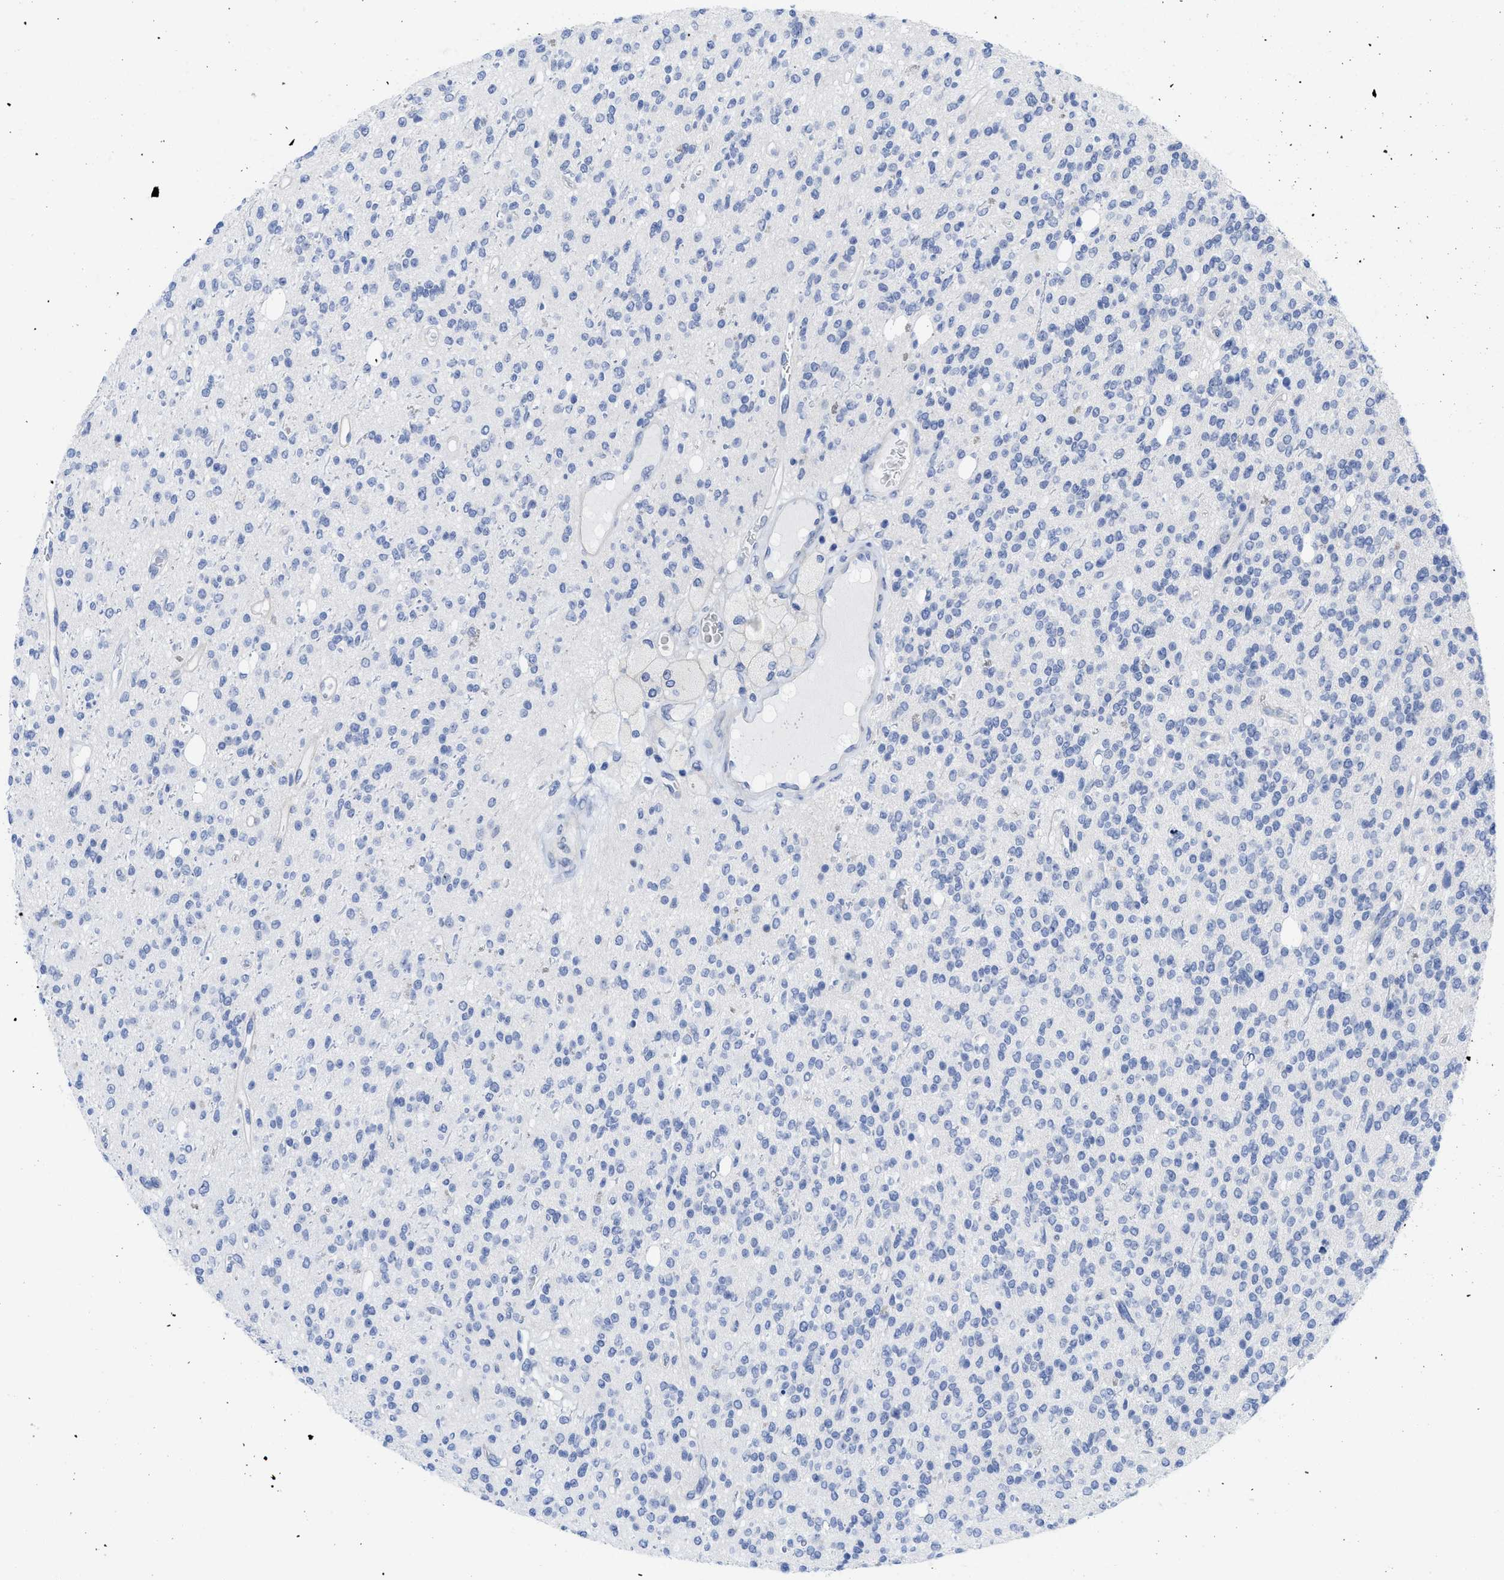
{"staining": {"intensity": "negative", "quantity": "none", "location": "none"}, "tissue": "glioma", "cell_type": "Tumor cells", "image_type": "cancer", "snomed": [{"axis": "morphology", "description": "Glioma, malignant, High grade"}, {"axis": "topography", "description": "Brain"}], "caption": "Immunohistochemistry (IHC) histopathology image of glioma stained for a protein (brown), which exhibits no expression in tumor cells.", "gene": "ACKR1", "patient": {"sex": "male", "age": 34}}